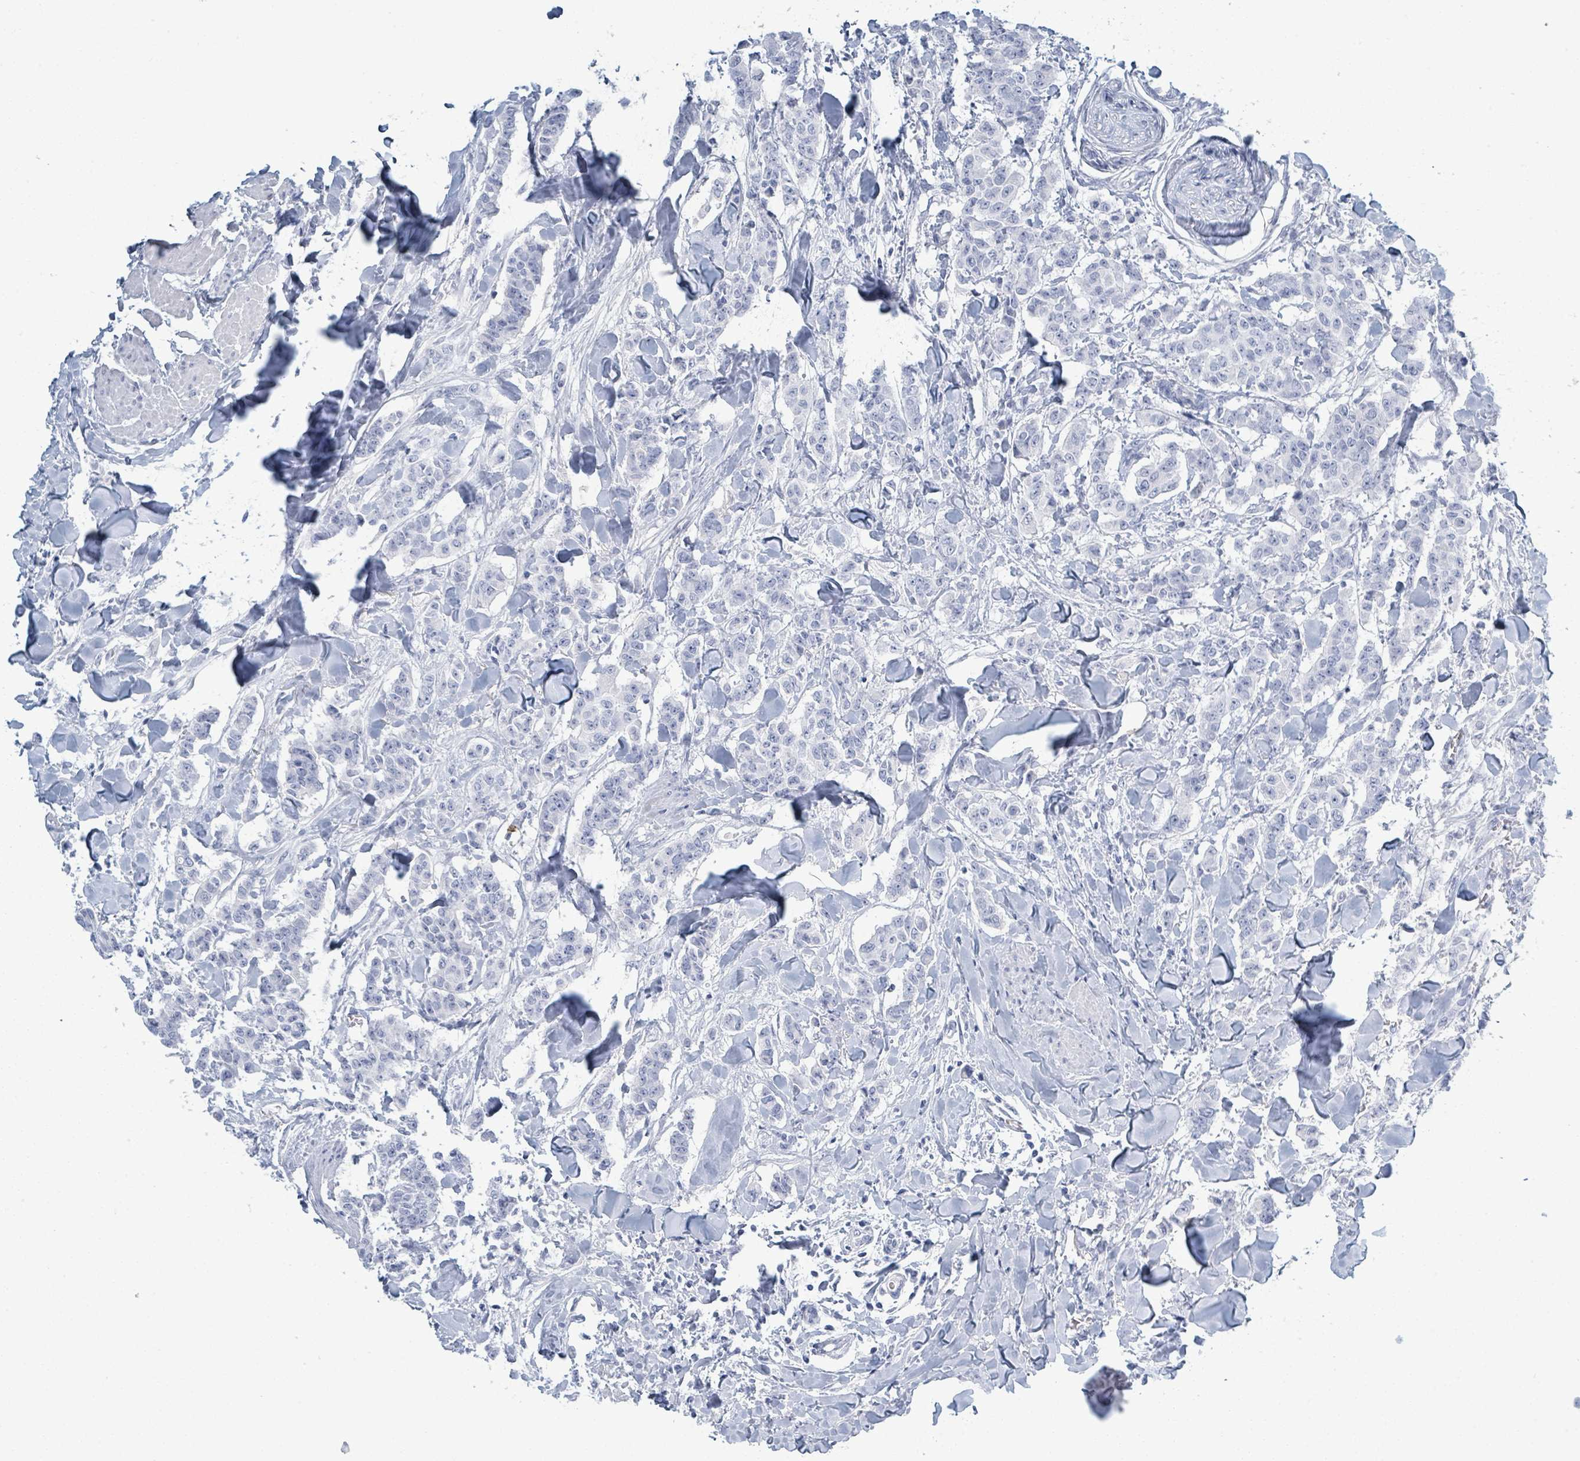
{"staining": {"intensity": "negative", "quantity": "none", "location": "none"}, "tissue": "breast cancer", "cell_type": "Tumor cells", "image_type": "cancer", "snomed": [{"axis": "morphology", "description": "Duct carcinoma"}, {"axis": "topography", "description": "Breast"}], "caption": "There is no significant positivity in tumor cells of breast cancer.", "gene": "DEFA4", "patient": {"sex": "female", "age": 40}}